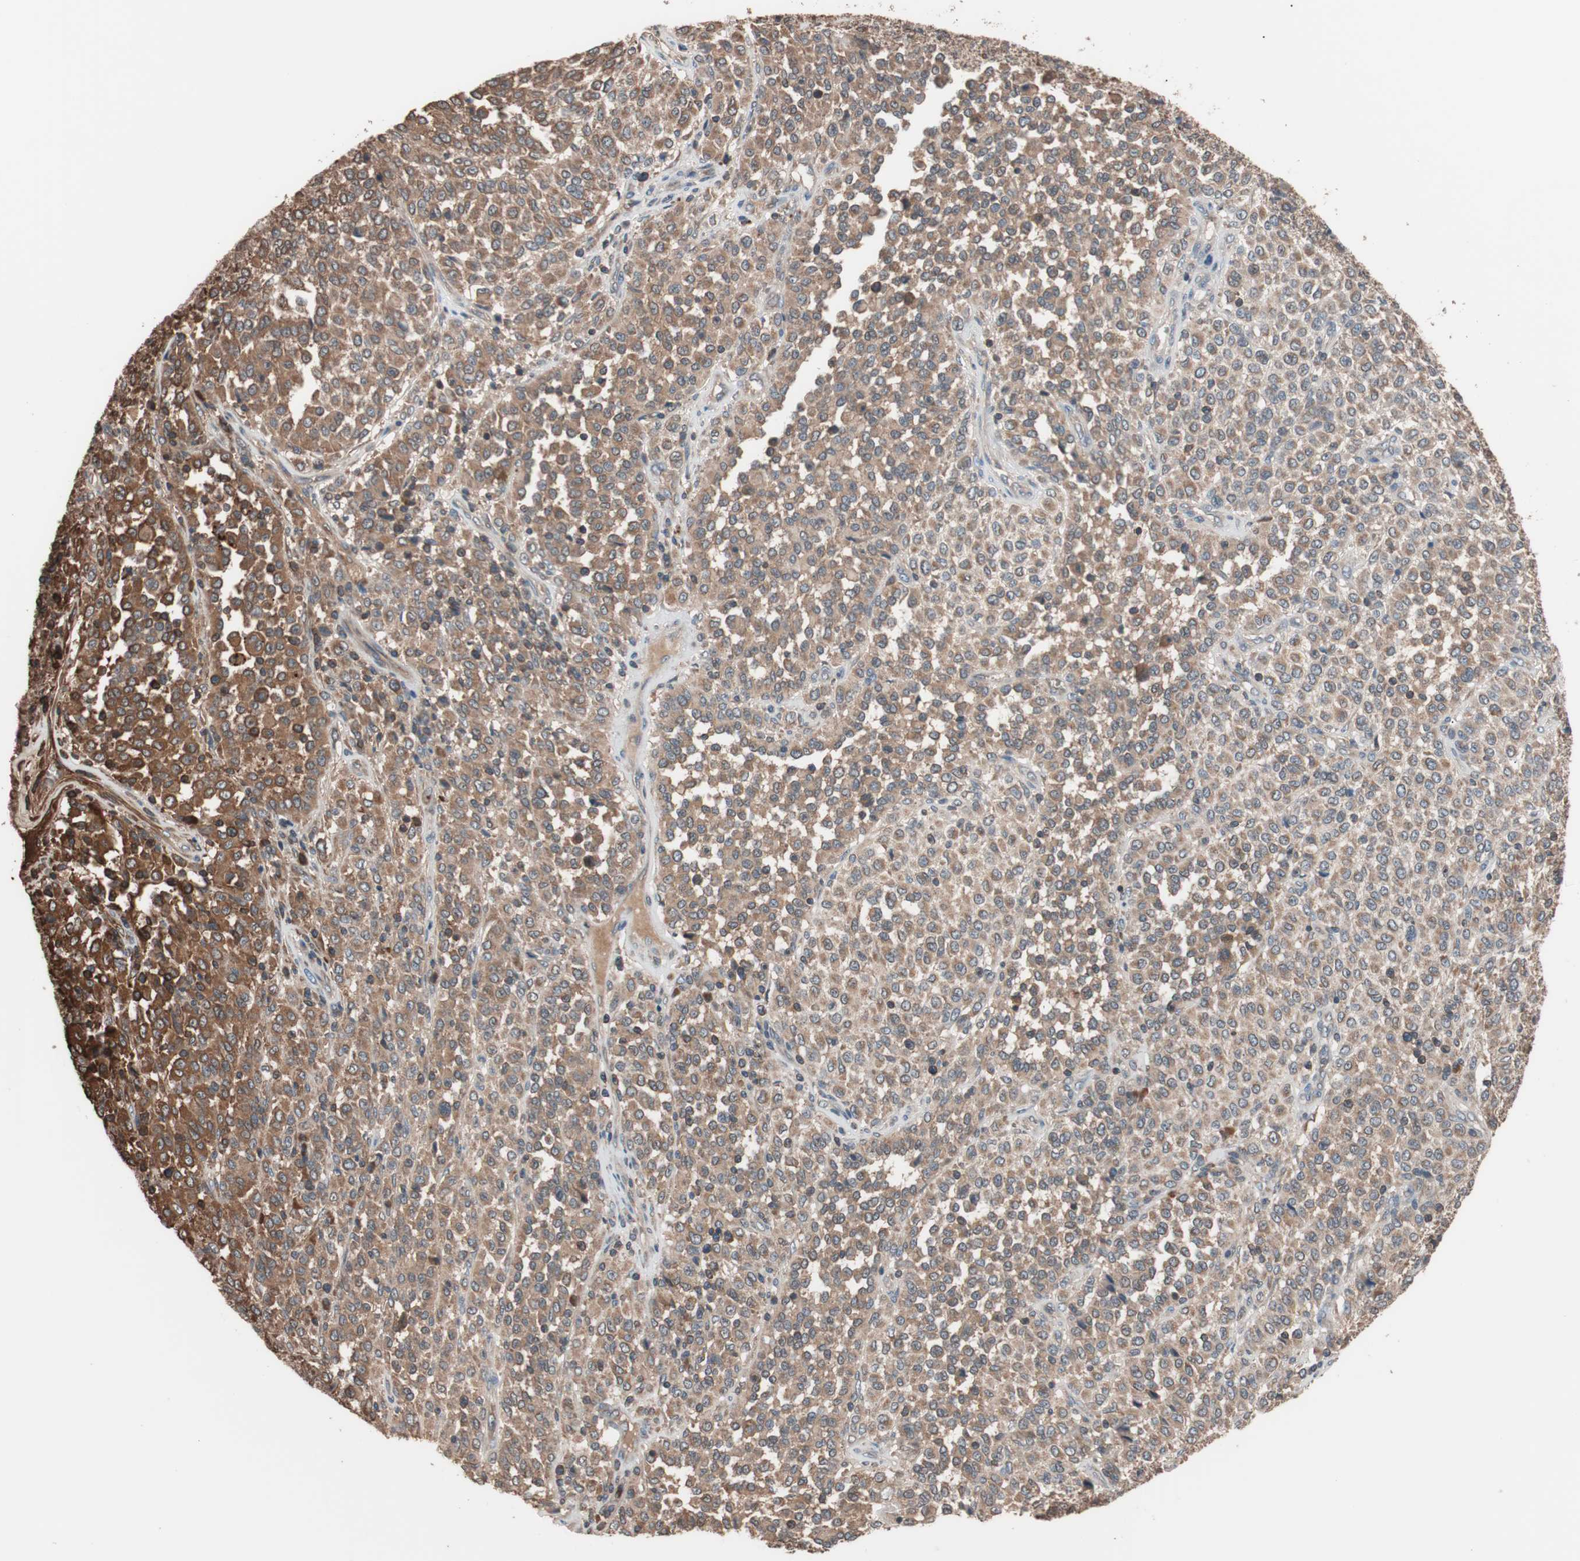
{"staining": {"intensity": "moderate", "quantity": ">75%", "location": "cytoplasmic/membranous"}, "tissue": "melanoma", "cell_type": "Tumor cells", "image_type": "cancer", "snomed": [{"axis": "morphology", "description": "Malignant melanoma, Metastatic site"}, {"axis": "topography", "description": "Pancreas"}], "caption": "A medium amount of moderate cytoplasmic/membranous positivity is seen in approximately >75% of tumor cells in malignant melanoma (metastatic site) tissue.", "gene": "GLYCTK", "patient": {"sex": "female", "age": 30}}